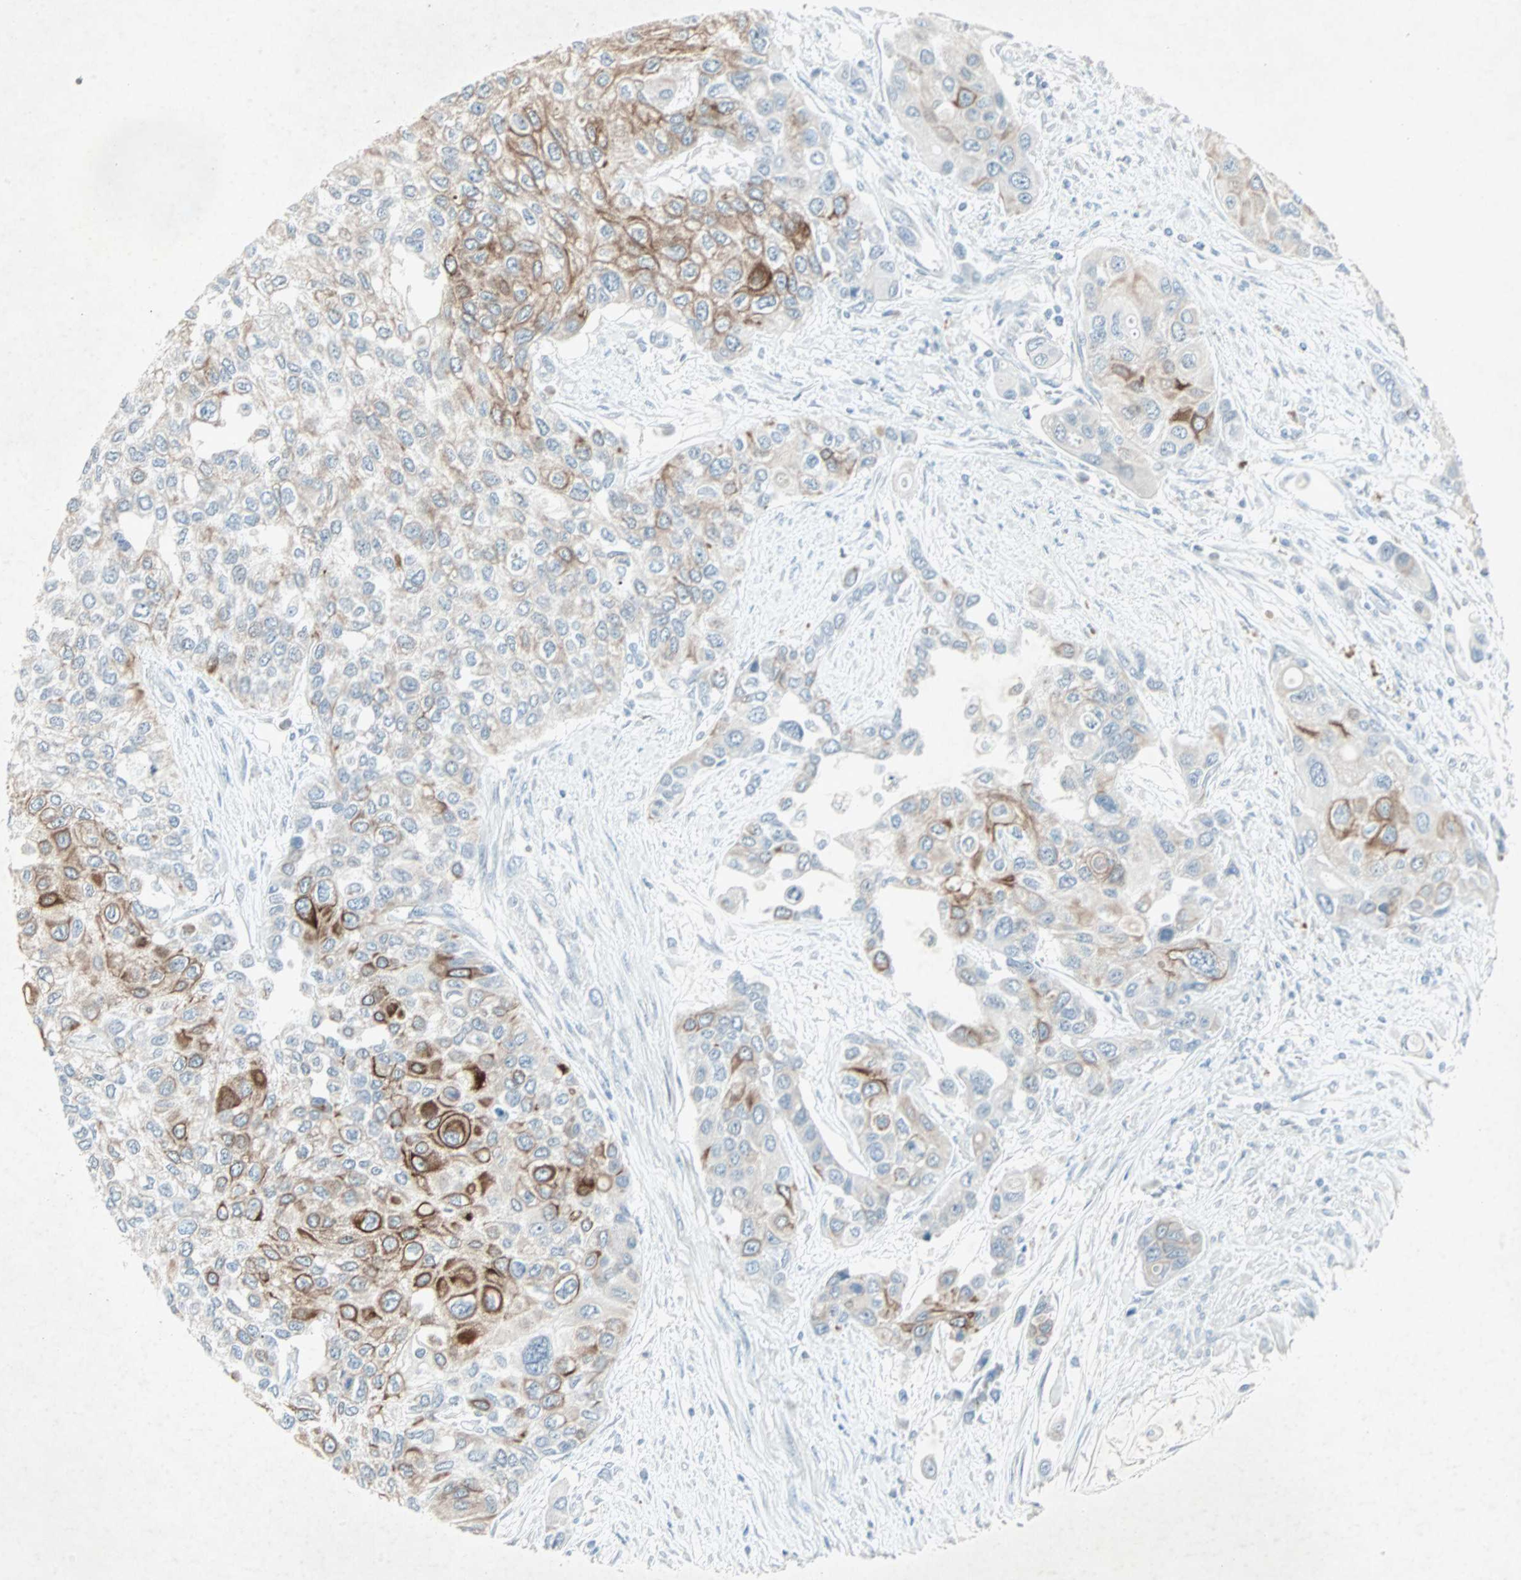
{"staining": {"intensity": "moderate", "quantity": "25%-75%", "location": "cytoplasmic/membranous"}, "tissue": "urothelial cancer", "cell_type": "Tumor cells", "image_type": "cancer", "snomed": [{"axis": "morphology", "description": "Urothelial carcinoma, High grade"}, {"axis": "topography", "description": "Urinary bladder"}], "caption": "Tumor cells exhibit medium levels of moderate cytoplasmic/membranous positivity in approximately 25%-75% of cells in human urothelial cancer.", "gene": "LANCL3", "patient": {"sex": "female", "age": 56}}